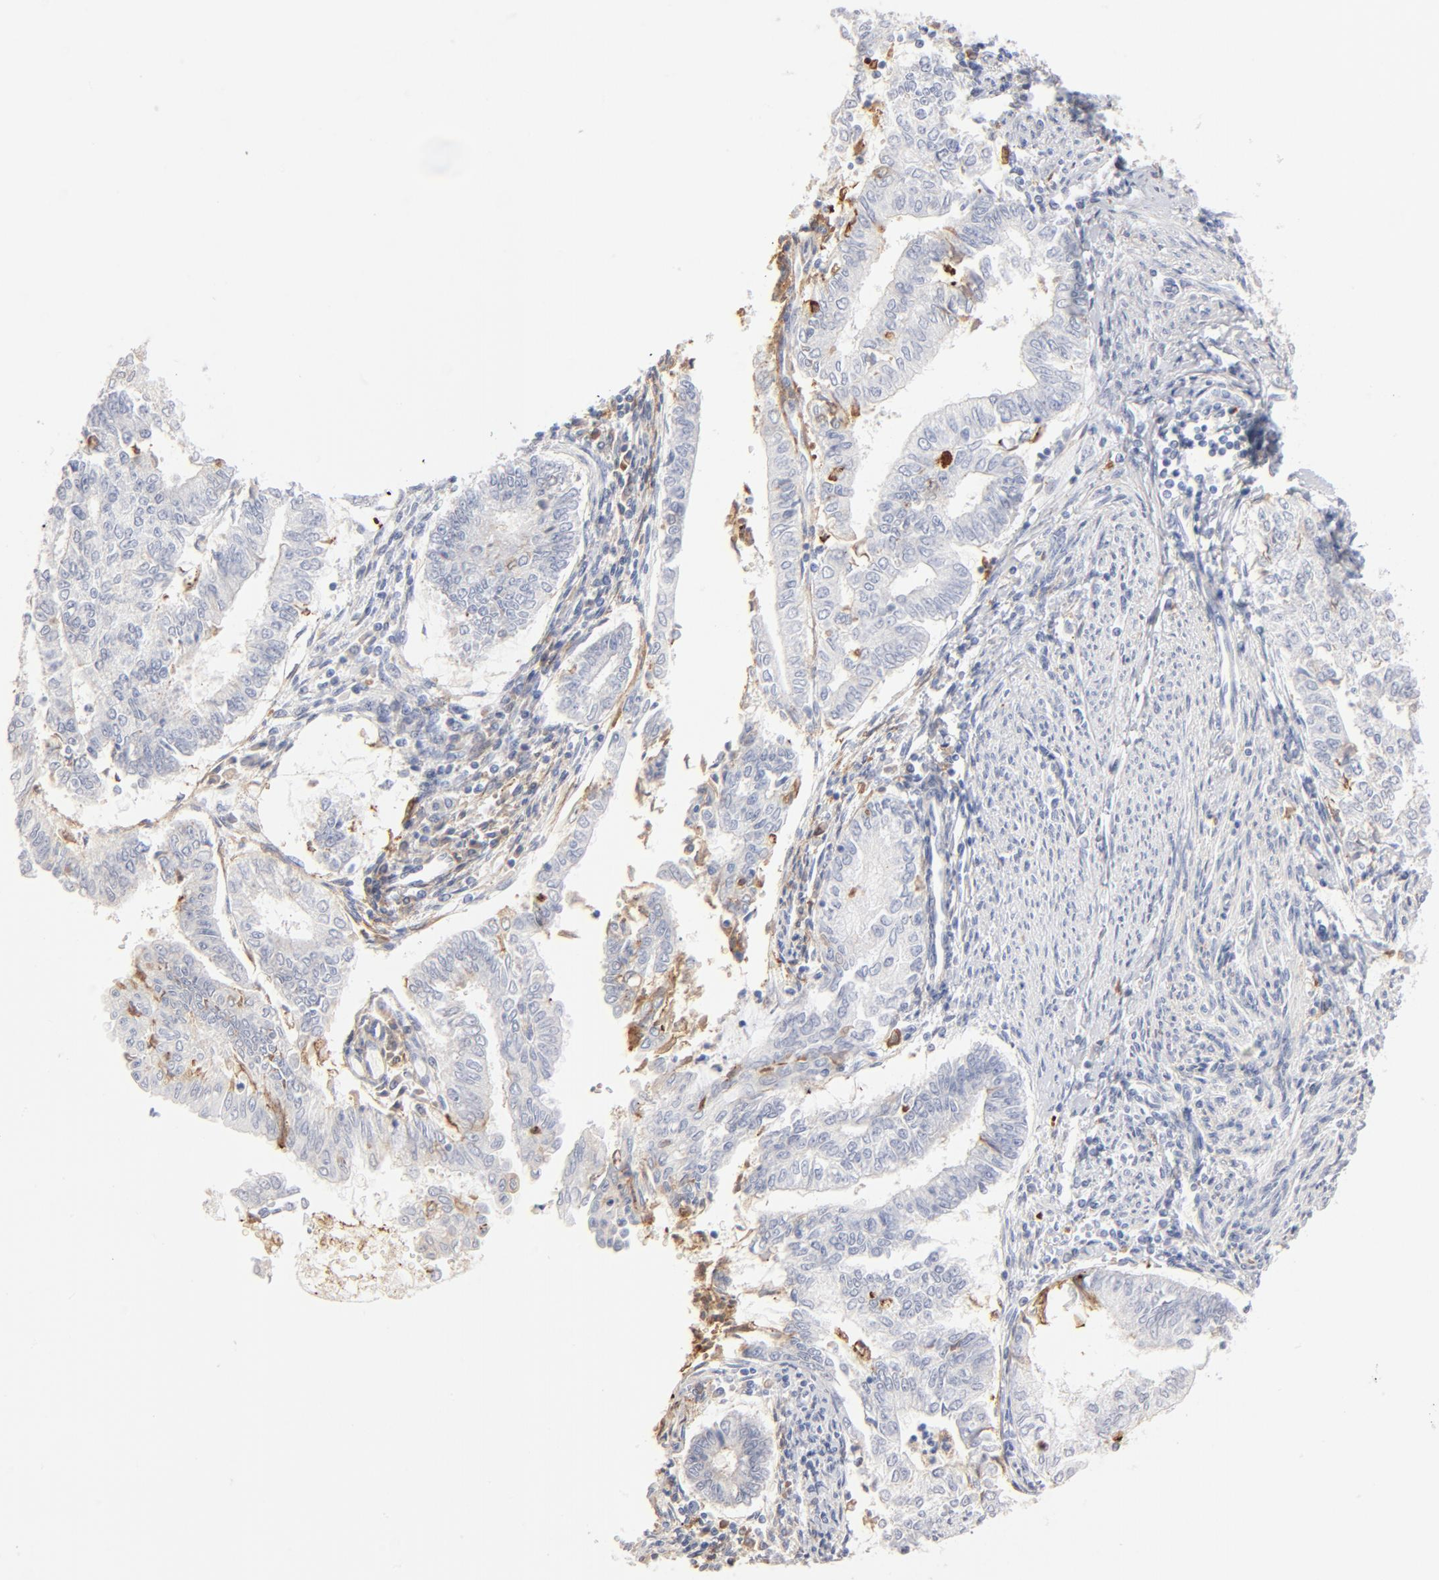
{"staining": {"intensity": "negative", "quantity": "none", "location": "none"}, "tissue": "endometrial cancer", "cell_type": "Tumor cells", "image_type": "cancer", "snomed": [{"axis": "morphology", "description": "Adenocarcinoma, NOS"}, {"axis": "topography", "description": "Endometrium"}], "caption": "IHC of human adenocarcinoma (endometrial) displays no positivity in tumor cells.", "gene": "APOH", "patient": {"sex": "female", "age": 66}}